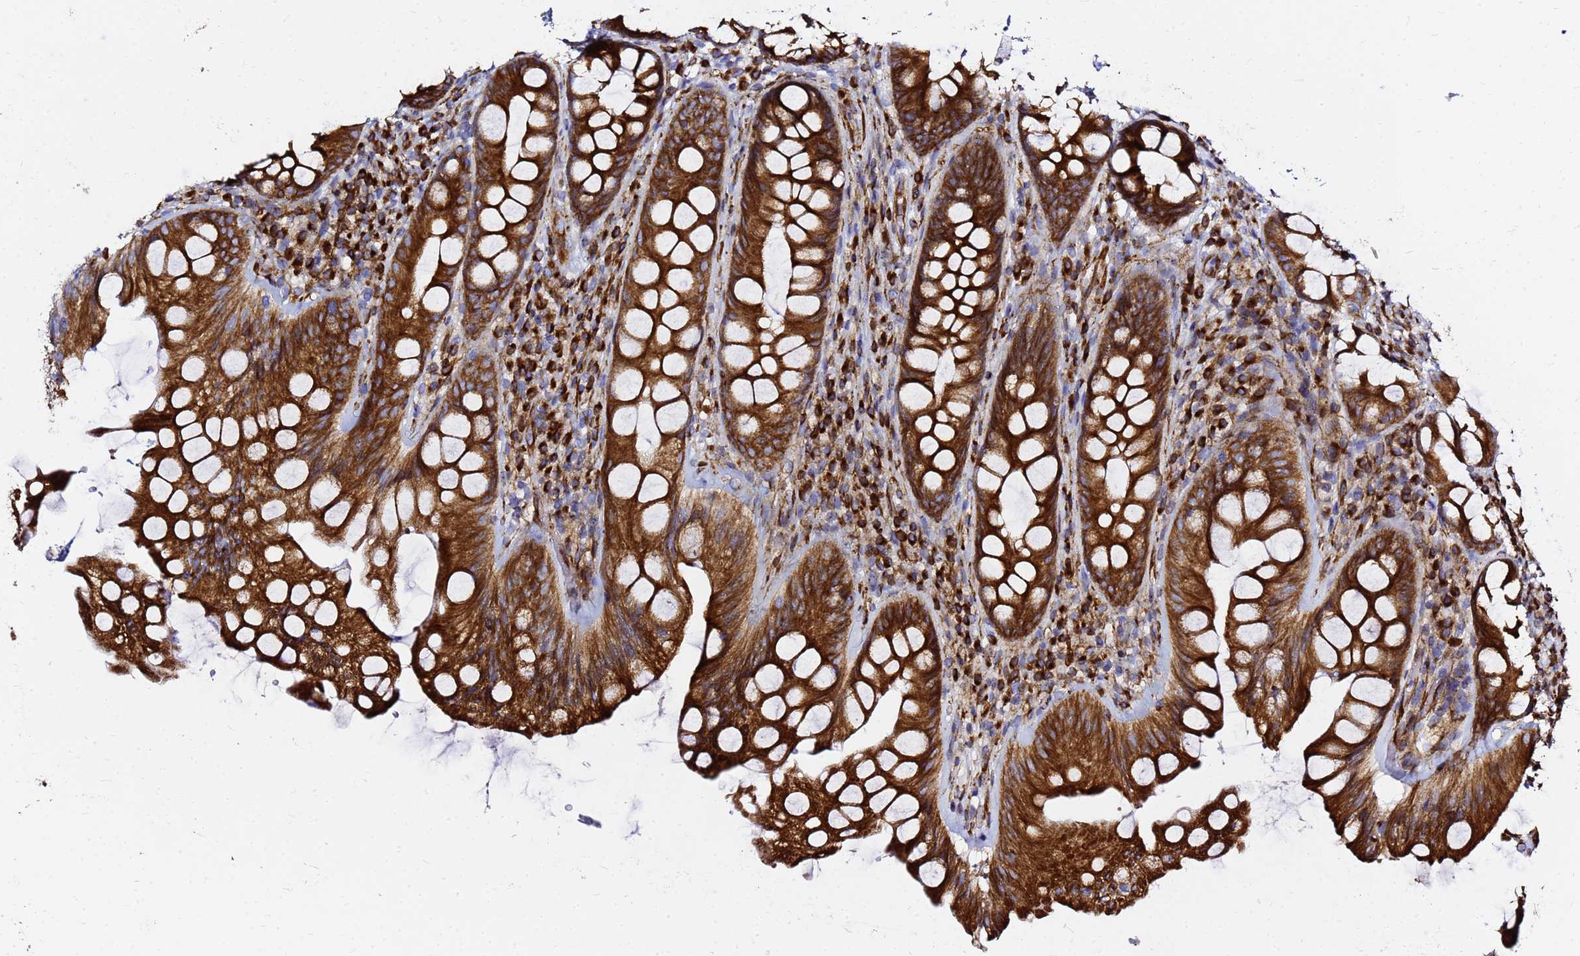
{"staining": {"intensity": "strong", "quantity": ">75%", "location": "cytoplasmic/membranous"}, "tissue": "rectum", "cell_type": "Glandular cells", "image_type": "normal", "snomed": [{"axis": "morphology", "description": "Normal tissue, NOS"}, {"axis": "topography", "description": "Rectum"}], "caption": "Immunohistochemistry of unremarkable rectum displays high levels of strong cytoplasmic/membranous expression in approximately >75% of glandular cells.", "gene": "TUBA8", "patient": {"sex": "male", "age": 74}}